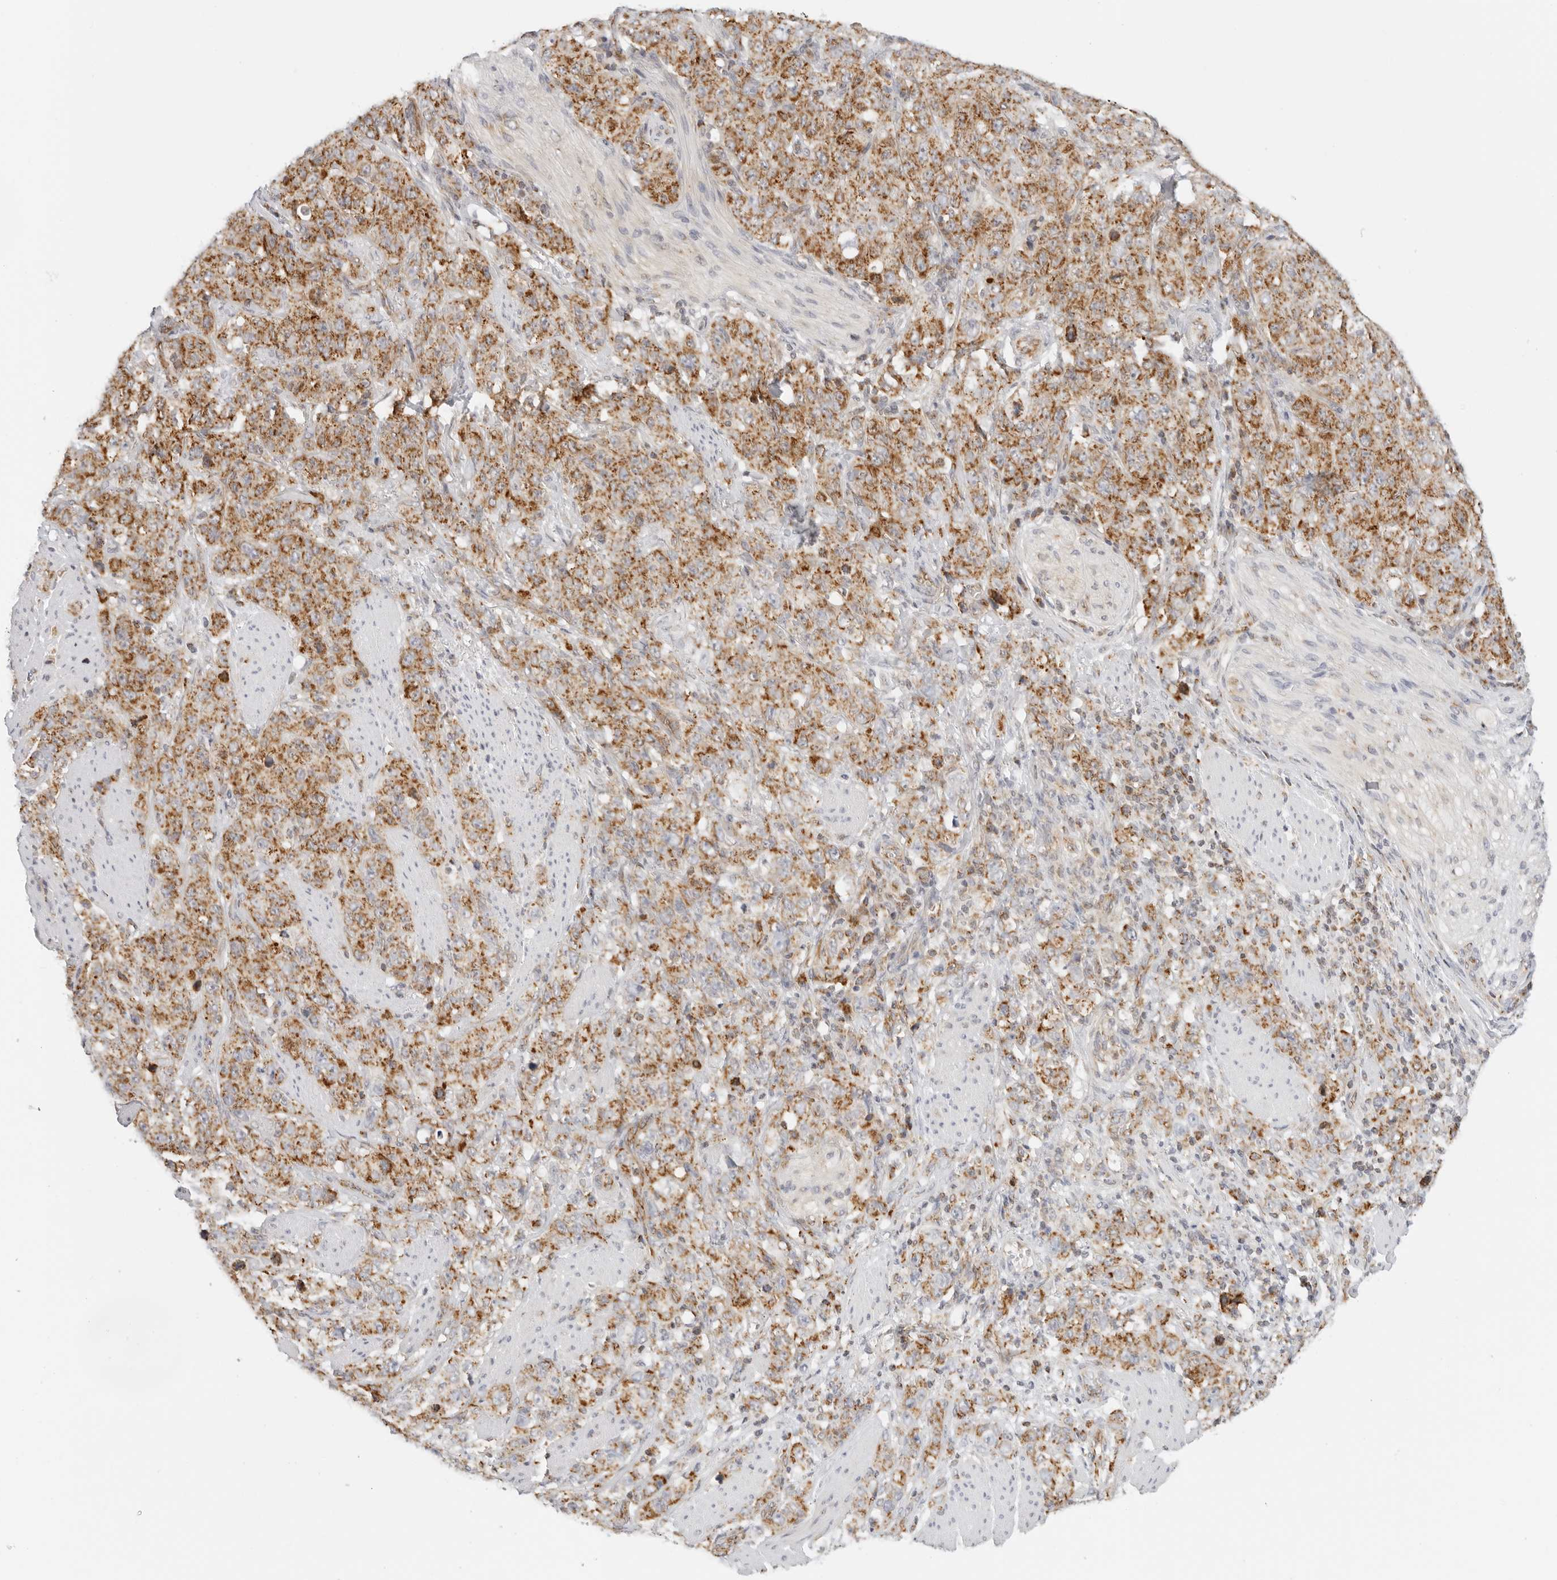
{"staining": {"intensity": "strong", "quantity": "25%-75%", "location": "cytoplasmic/membranous"}, "tissue": "stomach cancer", "cell_type": "Tumor cells", "image_type": "cancer", "snomed": [{"axis": "morphology", "description": "Adenocarcinoma, NOS"}, {"axis": "topography", "description": "Stomach"}], "caption": "The image exhibits immunohistochemical staining of stomach cancer (adenocarcinoma). There is strong cytoplasmic/membranous staining is seen in about 25%-75% of tumor cells.", "gene": "RC3H1", "patient": {"sex": "male", "age": 48}}